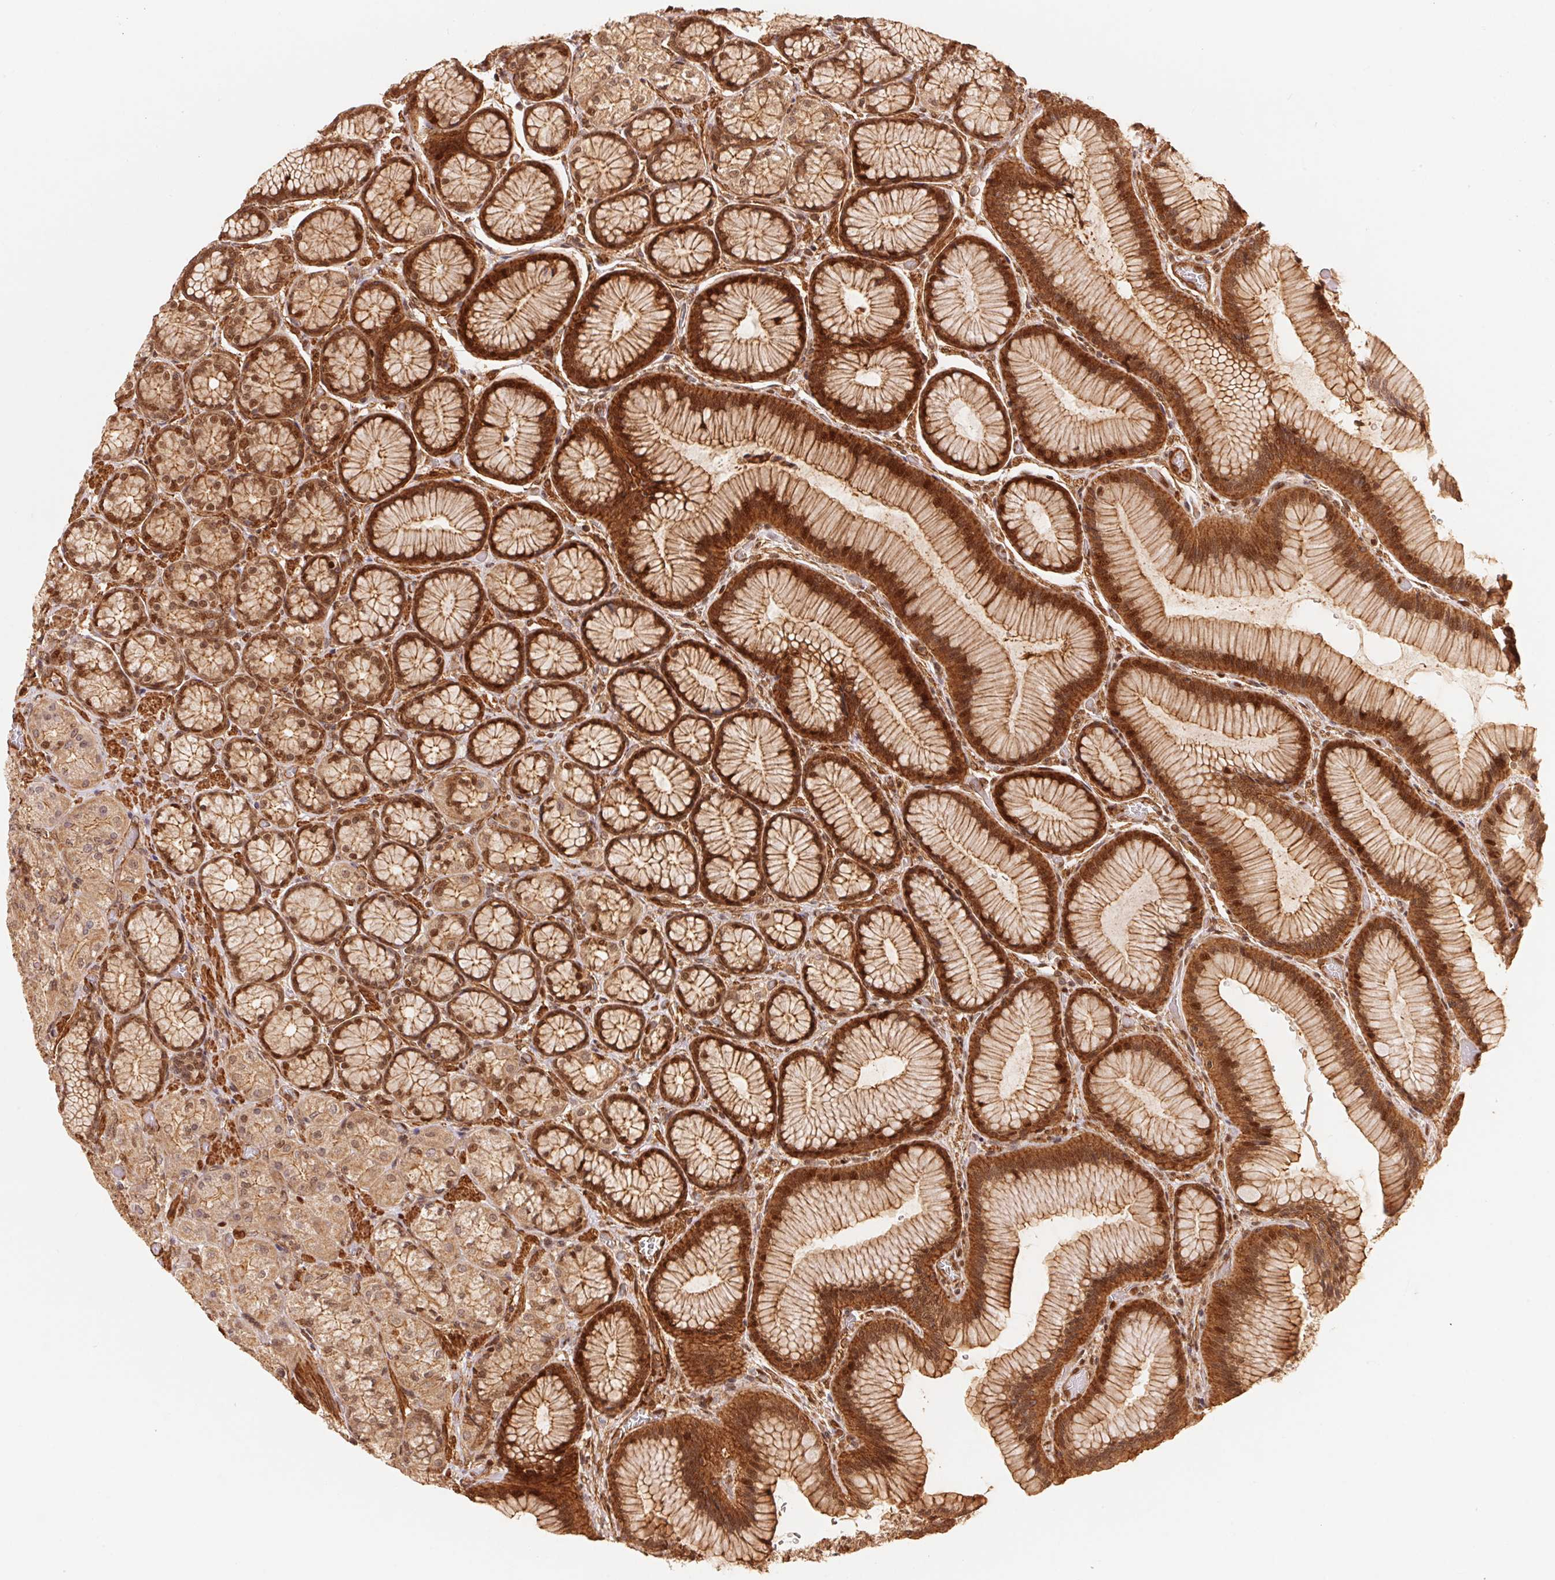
{"staining": {"intensity": "strong", "quantity": ">75%", "location": "cytoplasmic/membranous,nuclear"}, "tissue": "stomach", "cell_type": "Glandular cells", "image_type": "normal", "snomed": [{"axis": "morphology", "description": "Normal tissue, NOS"}, {"axis": "morphology", "description": "Adenocarcinoma, NOS"}, {"axis": "morphology", "description": "Adenocarcinoma, High grade"}, {"axis": "topography", "description": "Stomach, upper"}, {"axis": "topography", "description": "Stomach"}], "caption": "Unremarkable stomach demonstrates strong cytoplasmic/membranous,nuclear staining in about >75% of glandular cells Immunohistochemistry stains the protein of interest in brown and the nuclei are stained blue..", "gene": "TNIP2", "patient": {"sex": "female", "age": 65}}